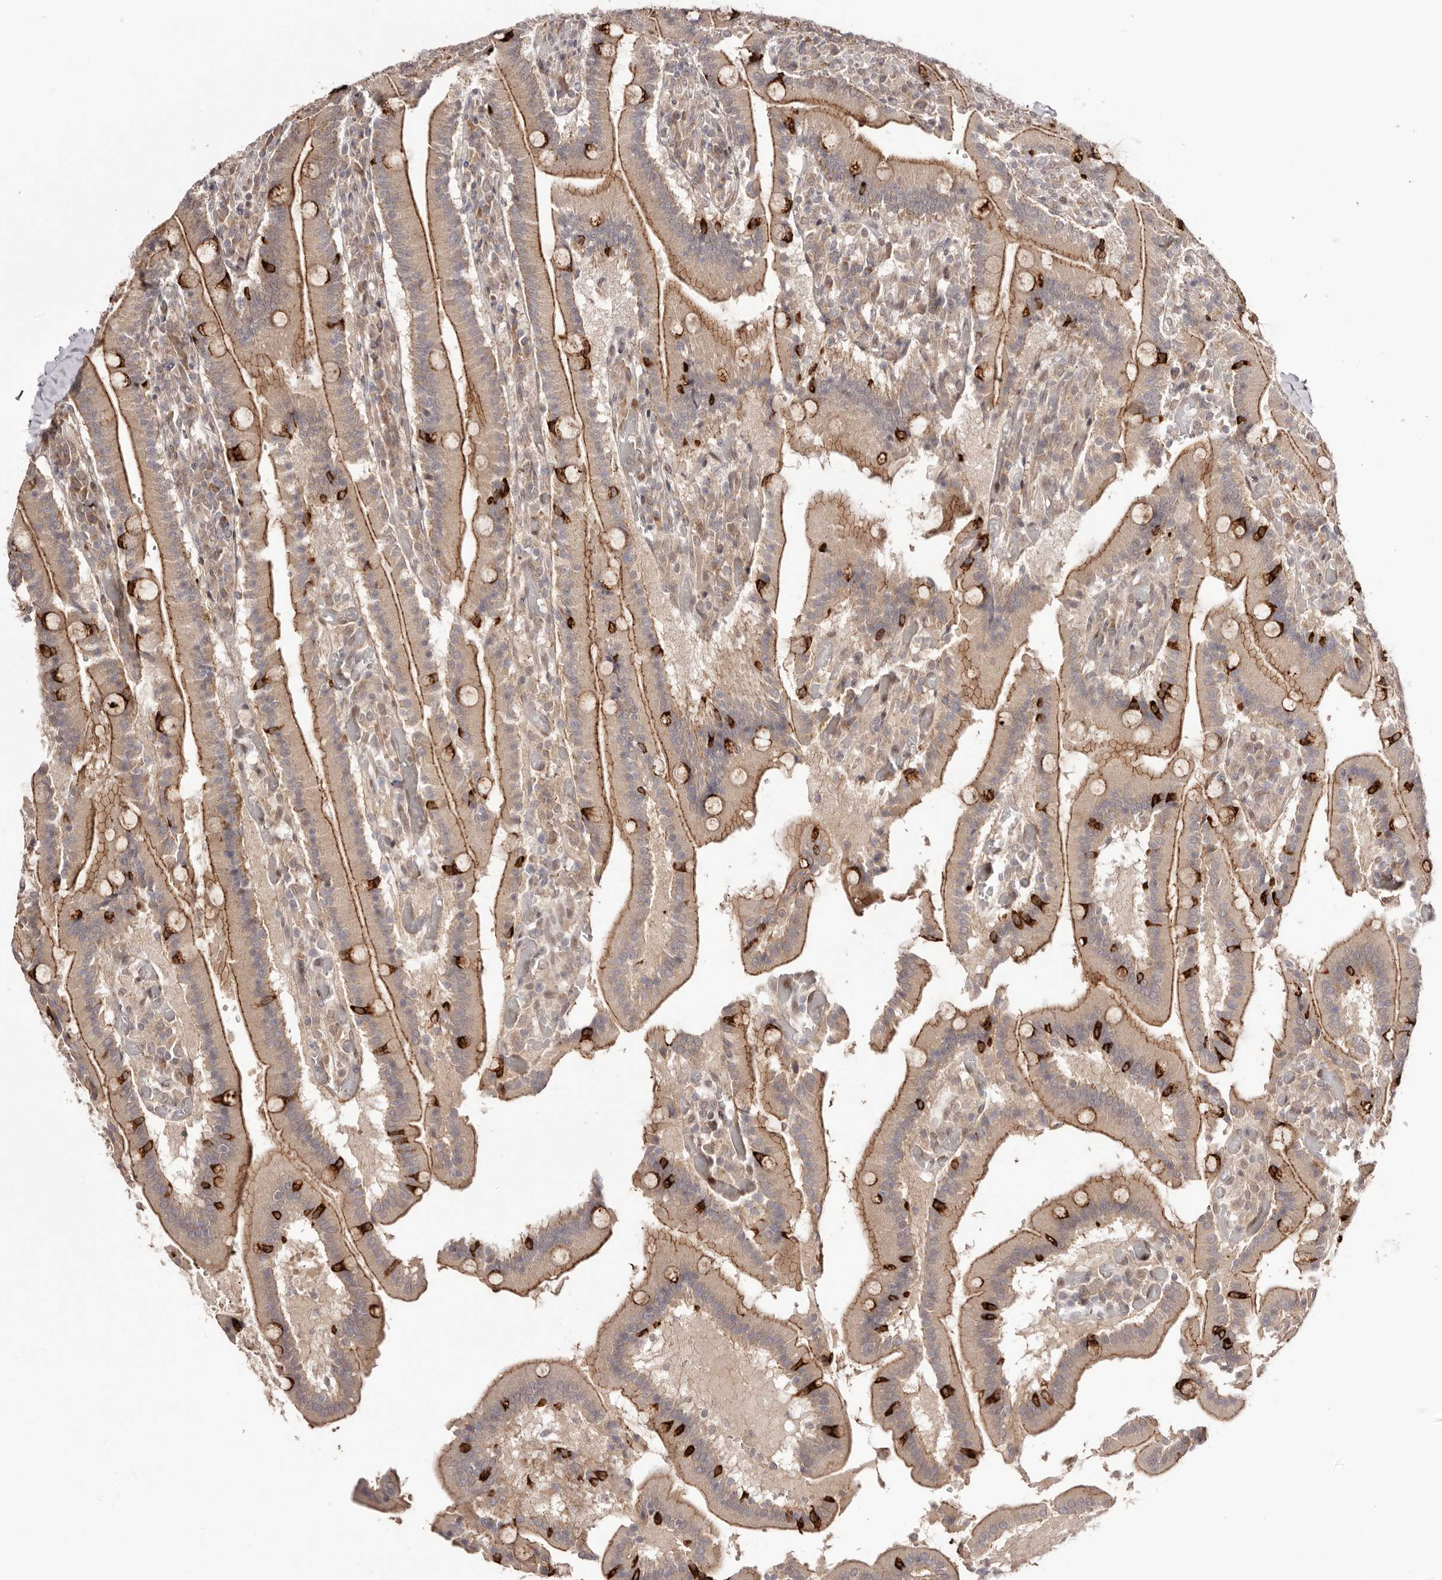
{"staining": {"intensity": "strong", "quantity": "25%-75%", "location": "cytoplasmic/membranous"}, "tissue": "duodenum", "cell_type": "Glandular cells", "image_type": "normal", "snomed": [{"axis": "morphology", "description": "Normal tissue, NOS"}, {"axis": "topography", "description": "Duodenum"}], "caption": "Strong cytoplasmic/membranous protein positivity is identified in about 25%-75% of glandular cells in duodenum.", "gene": "EGR3", "patient": {"sex": "female", "age": 62}}